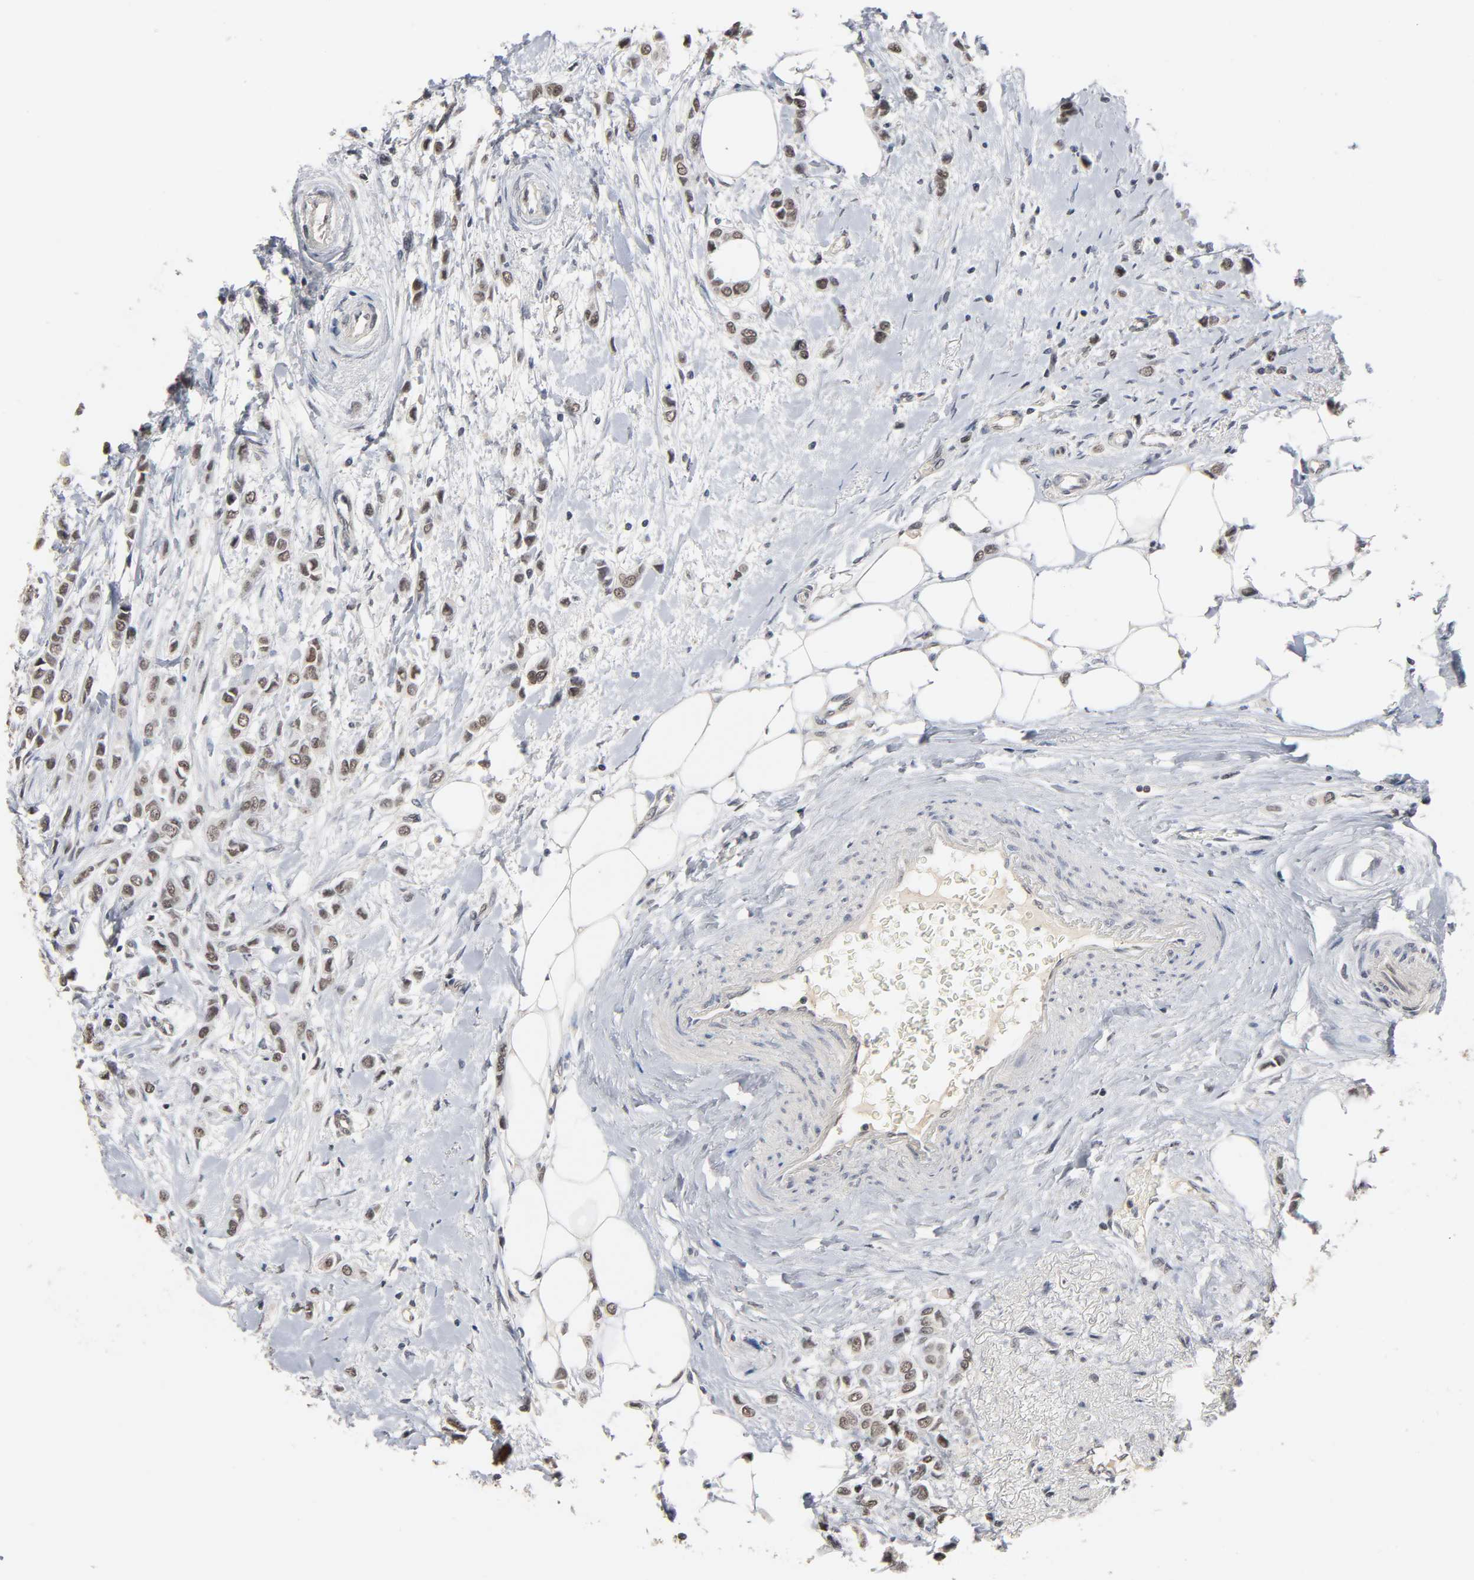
{"staining": {"intensity": "weak", "quantity": ">75%", "location": "nuclear"}, "tissue": "breast cancer", "cell_type": "Tumor cells", "image_type": "cancer", "snomed": [{"axis": "morphology", "description": "Lobular carcinoma"}, {"axis": "topography", "description": "Breast"}], "caption": "Breast cancer stained with a brown dye displays weak nuclear positive staining in about >75% of tumor cells.", "gene": "HTR1E", "patient": {"sex": "female", "age": 51}}